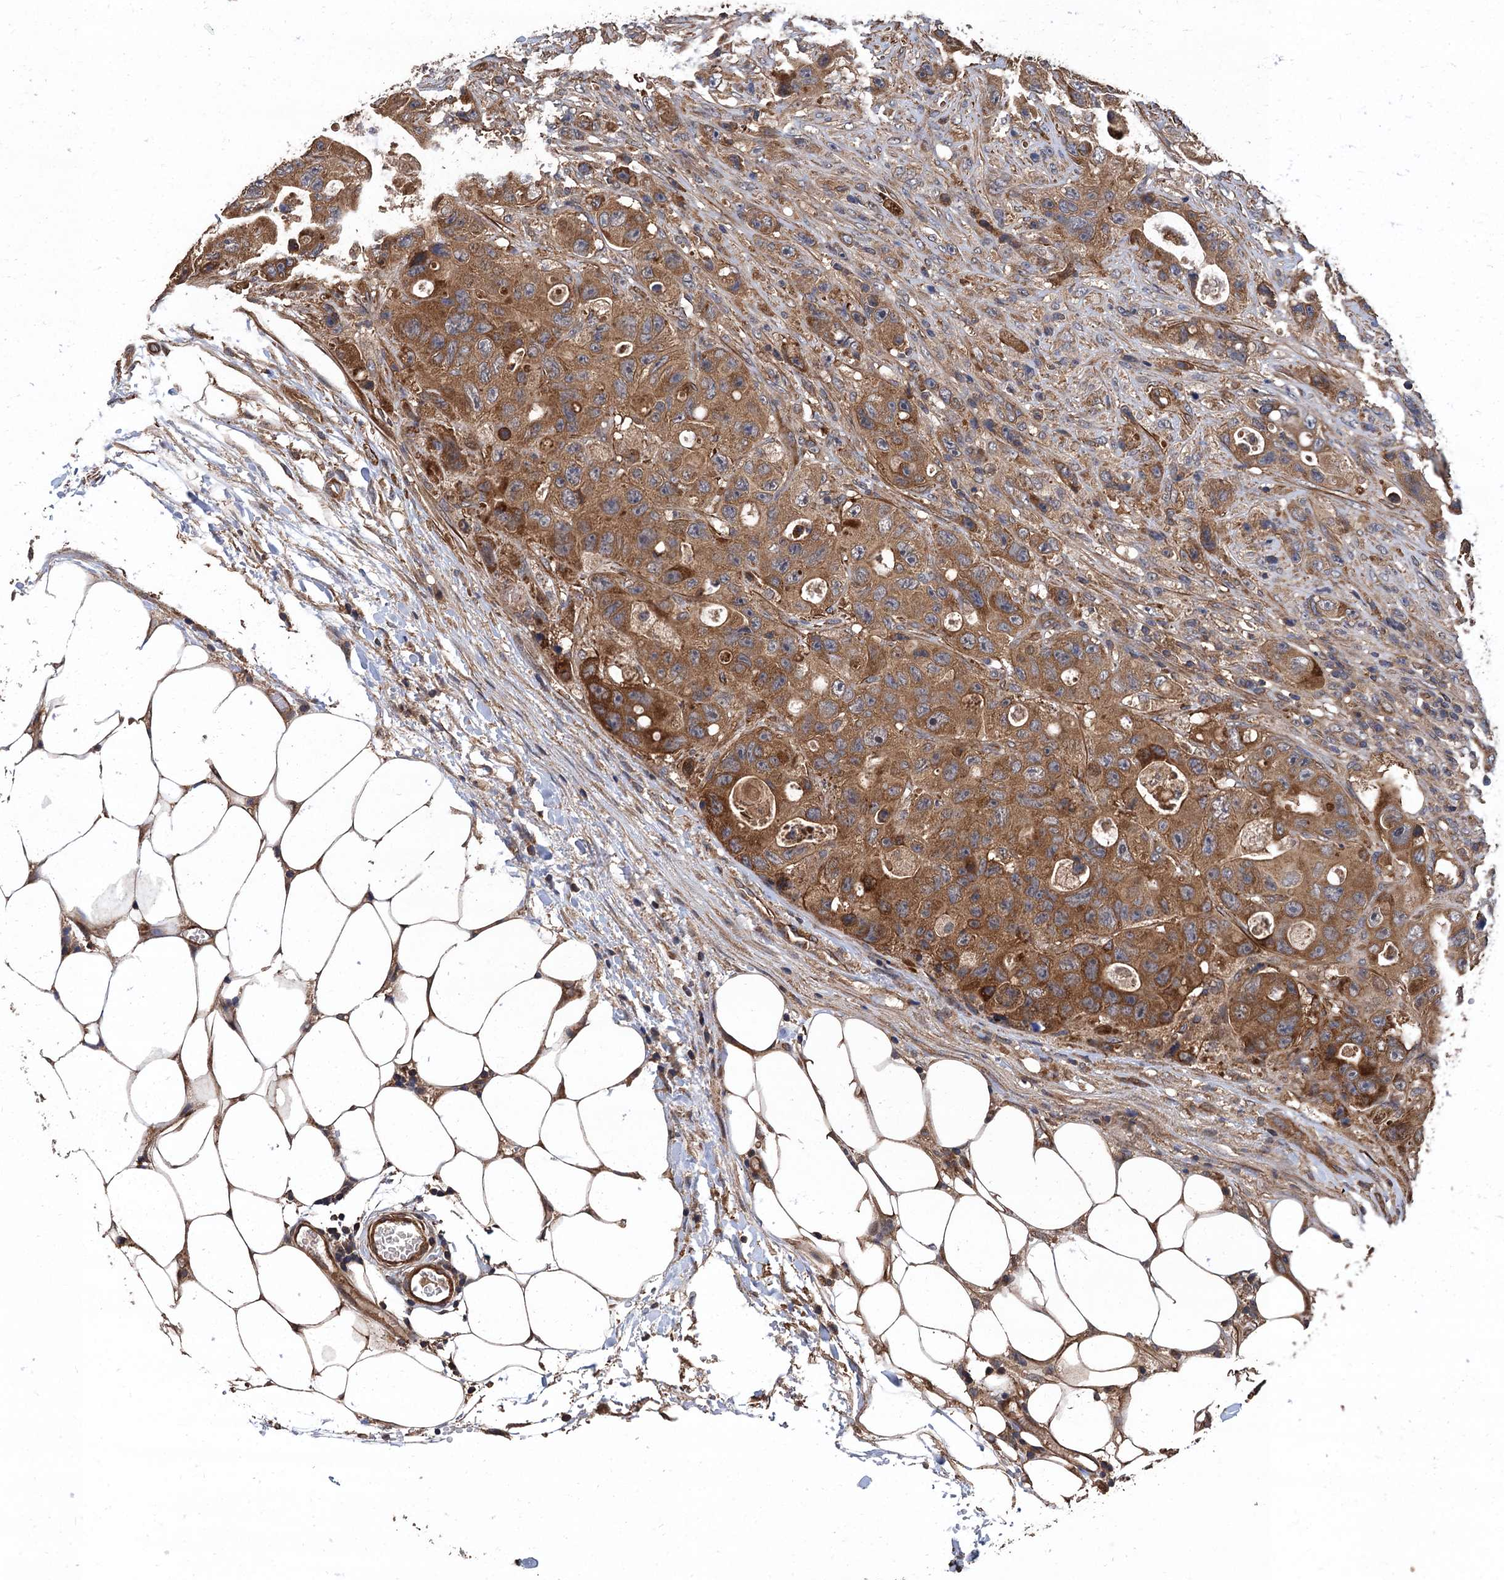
{"staining": {"intensity": "moderate", "quantity": ">75%", "location": "cytoplasmic/membranous"}, "tissue": "colorectal cancer", "cell_type": "Tumor cells", "image_type": "cancer", "snomed": [{"axis": "morphology", "description": "Adenocarcinoma, NOS"}, {"axis": "topography", "description": "Colon"}], "caption": "High-power microscopy captured an immunohistochemistry (IHC) photomicrograph of colorectal cancer, revealing moderate cytoplasmic/membranous positivity in about >75% of tumor cells.", "gene": "PPP4R1", "patient": {"sex": "female", "age": 46}}